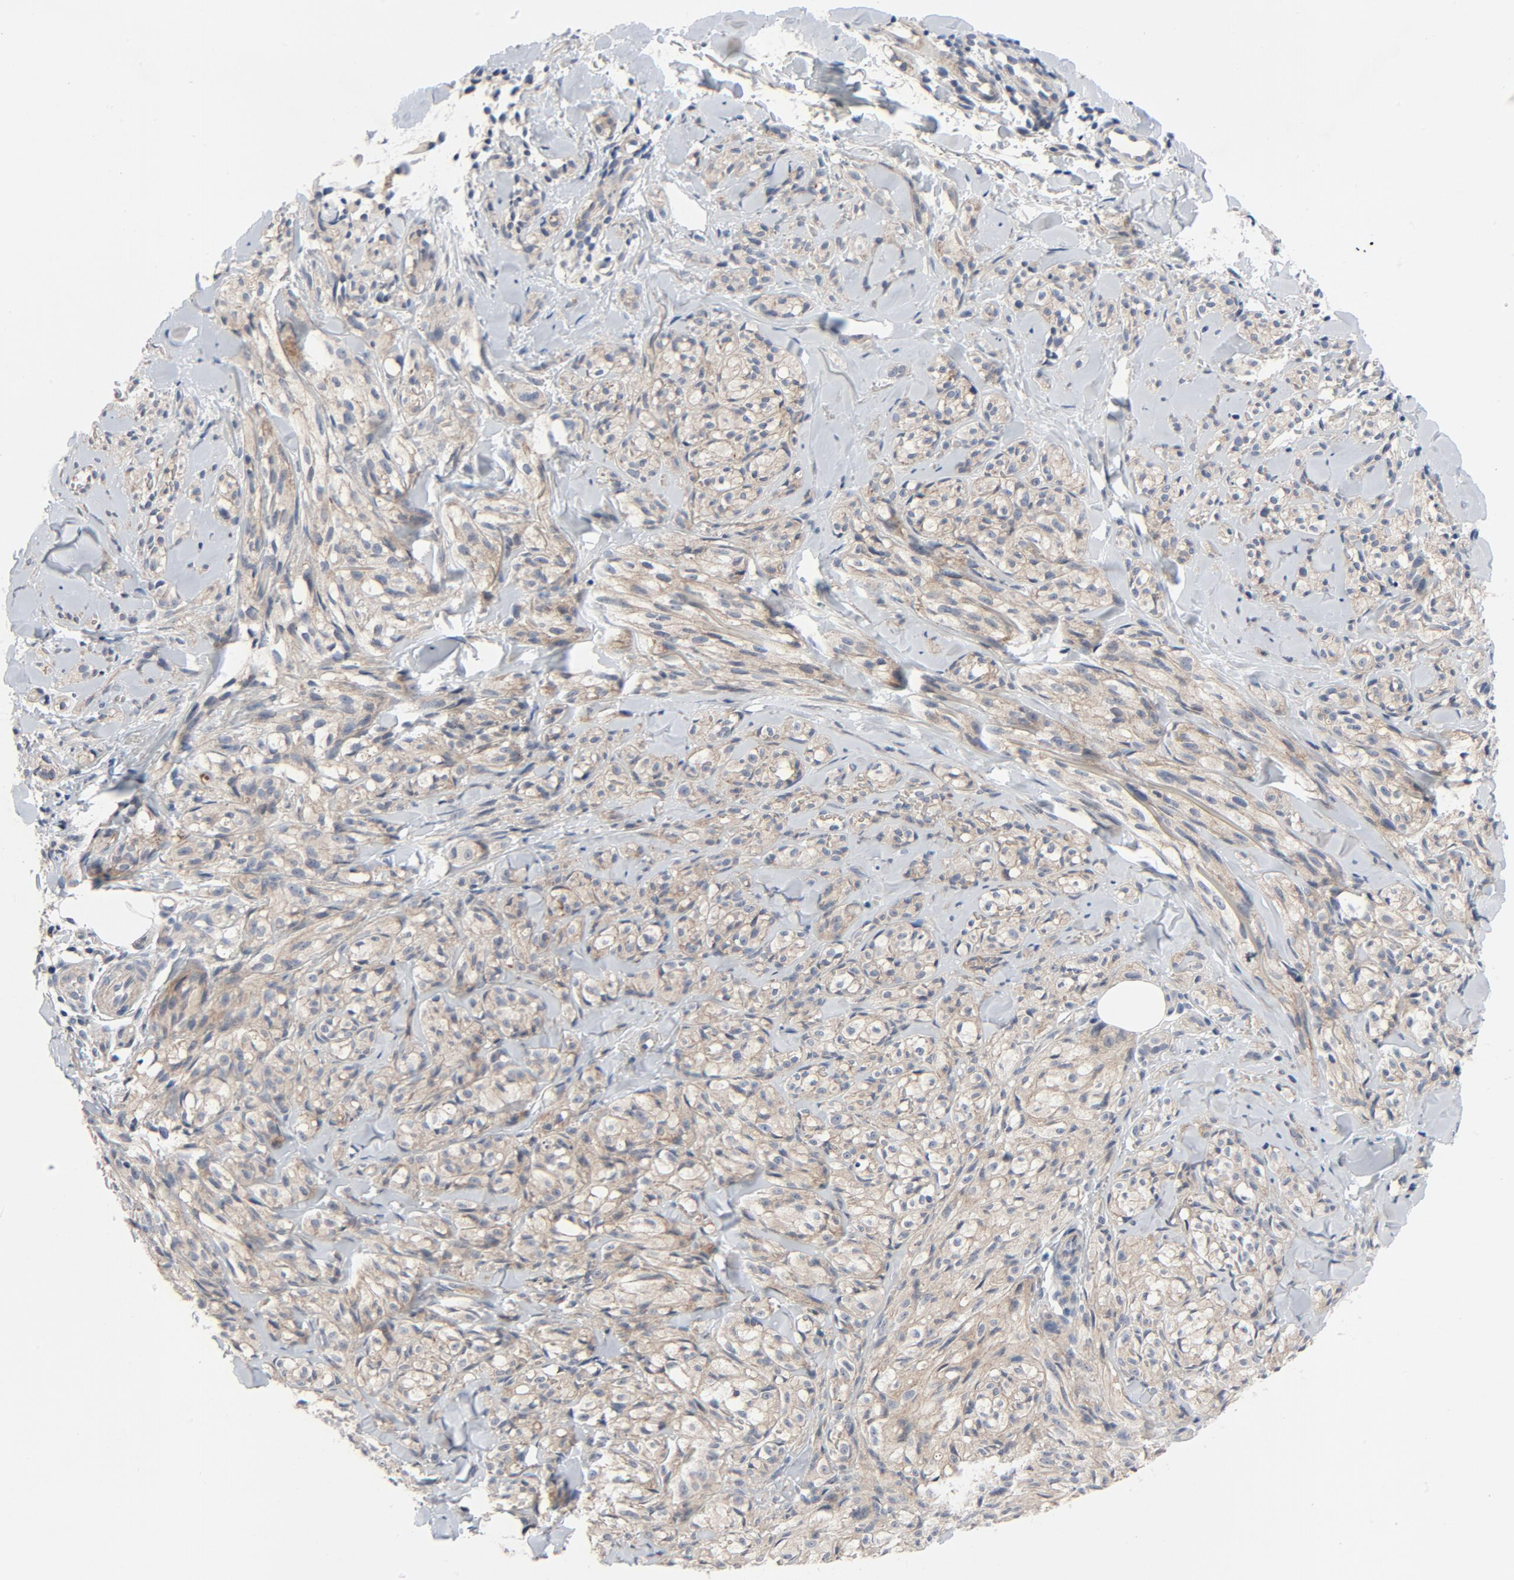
{"staining": {"intensity": "weak", "quantity": ">75%", "location": "cytoplasmic/membranous"}, "tissue": "melanoma", "cell_type": "Tumor cells", "image_type": "cancer", "snomed": [{"axis": "morphology", "description": "Malignant melanoma, Metastatic site"}, {"axis": "topography", "description": "Skin"}], "caption": "IHC histopathology image of neoplastic tissue: malignant melanoma (metastatic site) stained using IHC reveals low levels of weak protein expression localized specifically in the cytoplasmic/membranous of tumor cells, appearing as a cytoplasmic/membranous brown color.", "gene": "TSG101", "patient": {"sex": "female", "age": 66}}